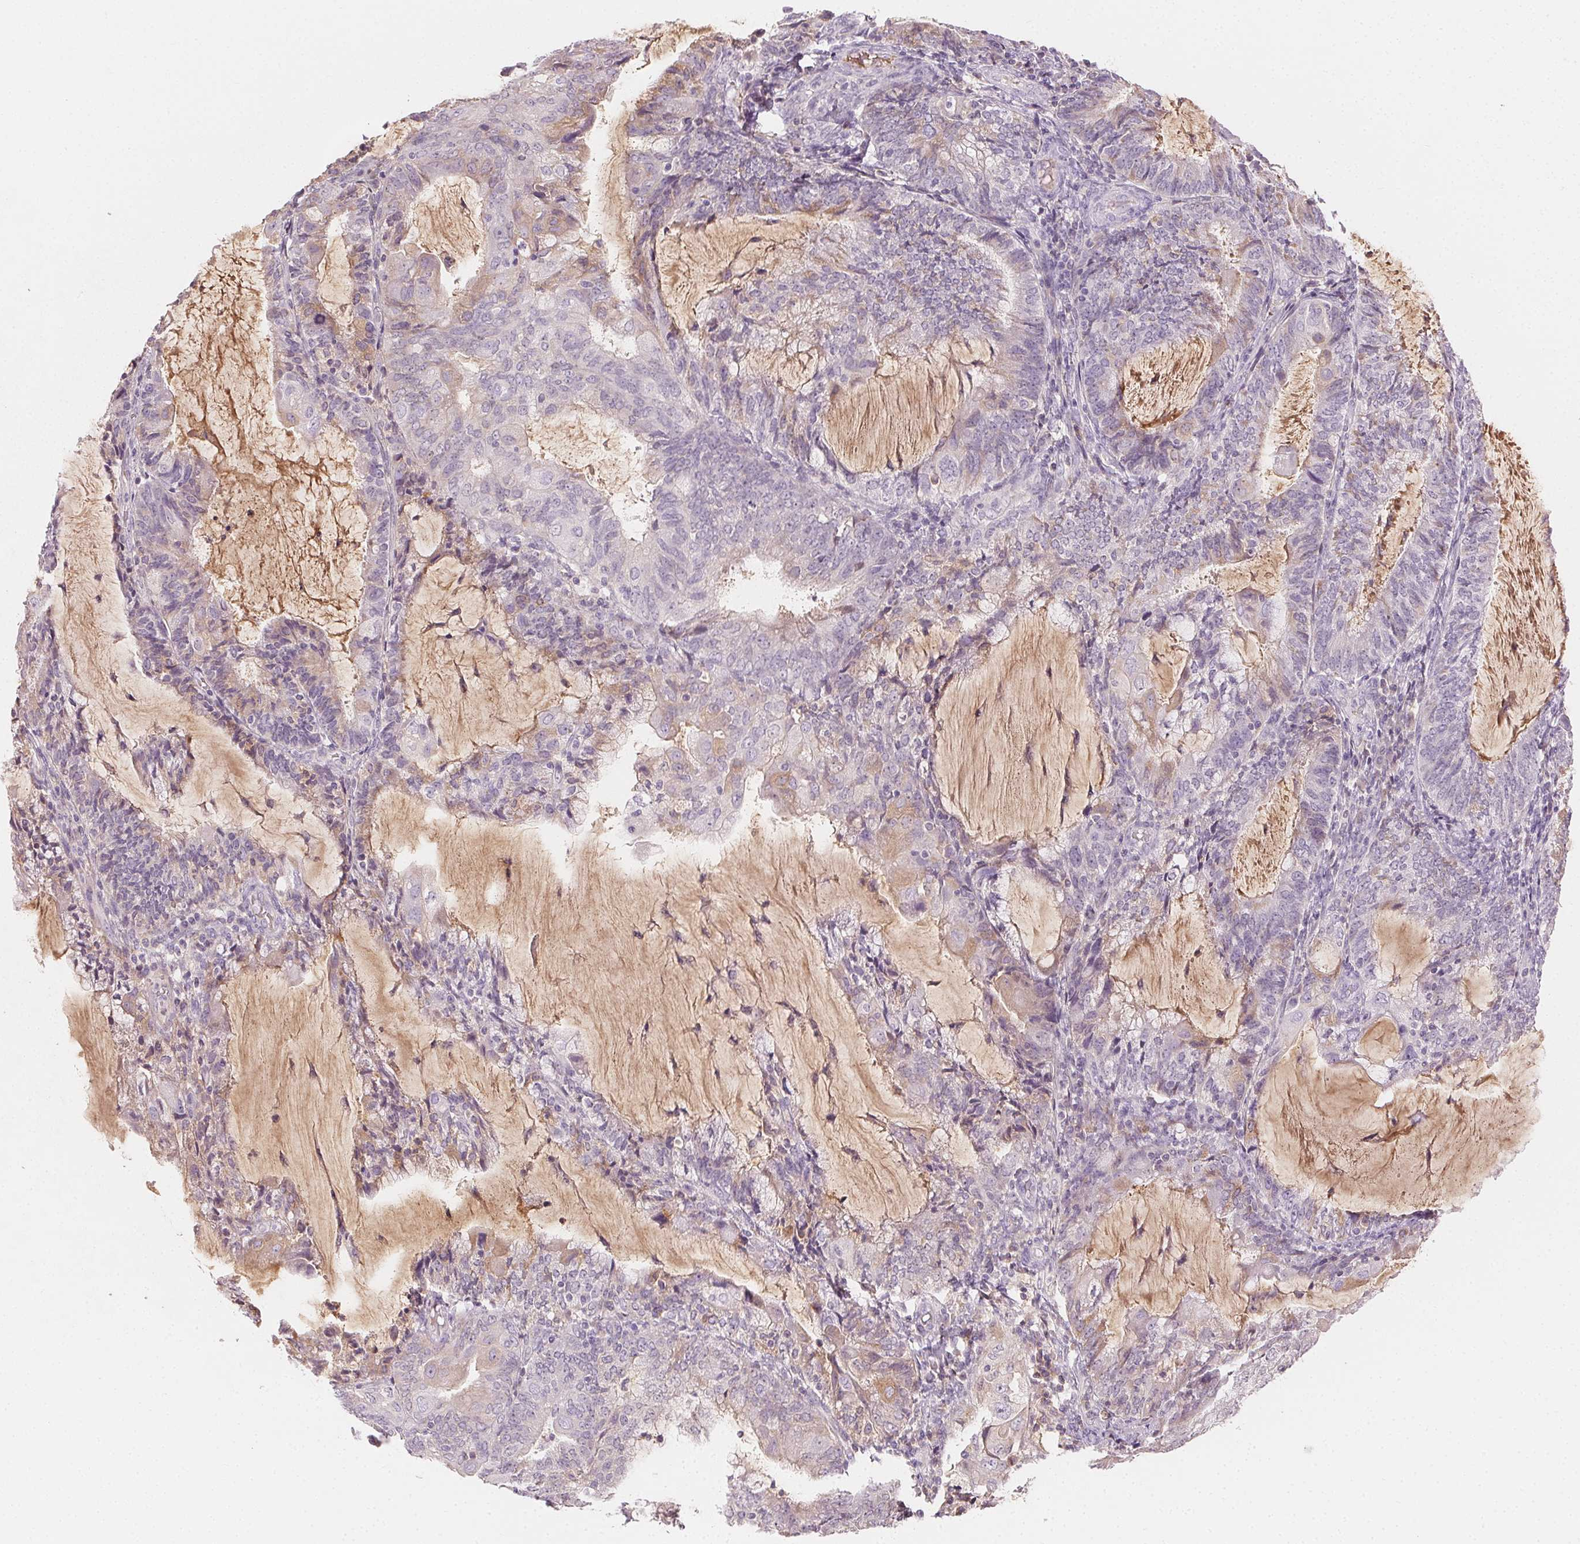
{"staining": {"intensity": "negative", "quantity": "none", "location": "none"}, "tissue": "endometrial cancer", "cell_type": "Tumor cells", "image_type": "cancer", "snomed": [{"axis": "morphology", "description": "Adenocarcinoma, NOS"}, {"axis": "topography", "description": "Endometrium"}], "caption": "Endometrial cancer (adenocarcinoma) stained for a protein using immunohistochemistry (IHC) shows no positivity tumor cells.", "gene": "AFM", "patient": {"sex": "female", "age": 81}}